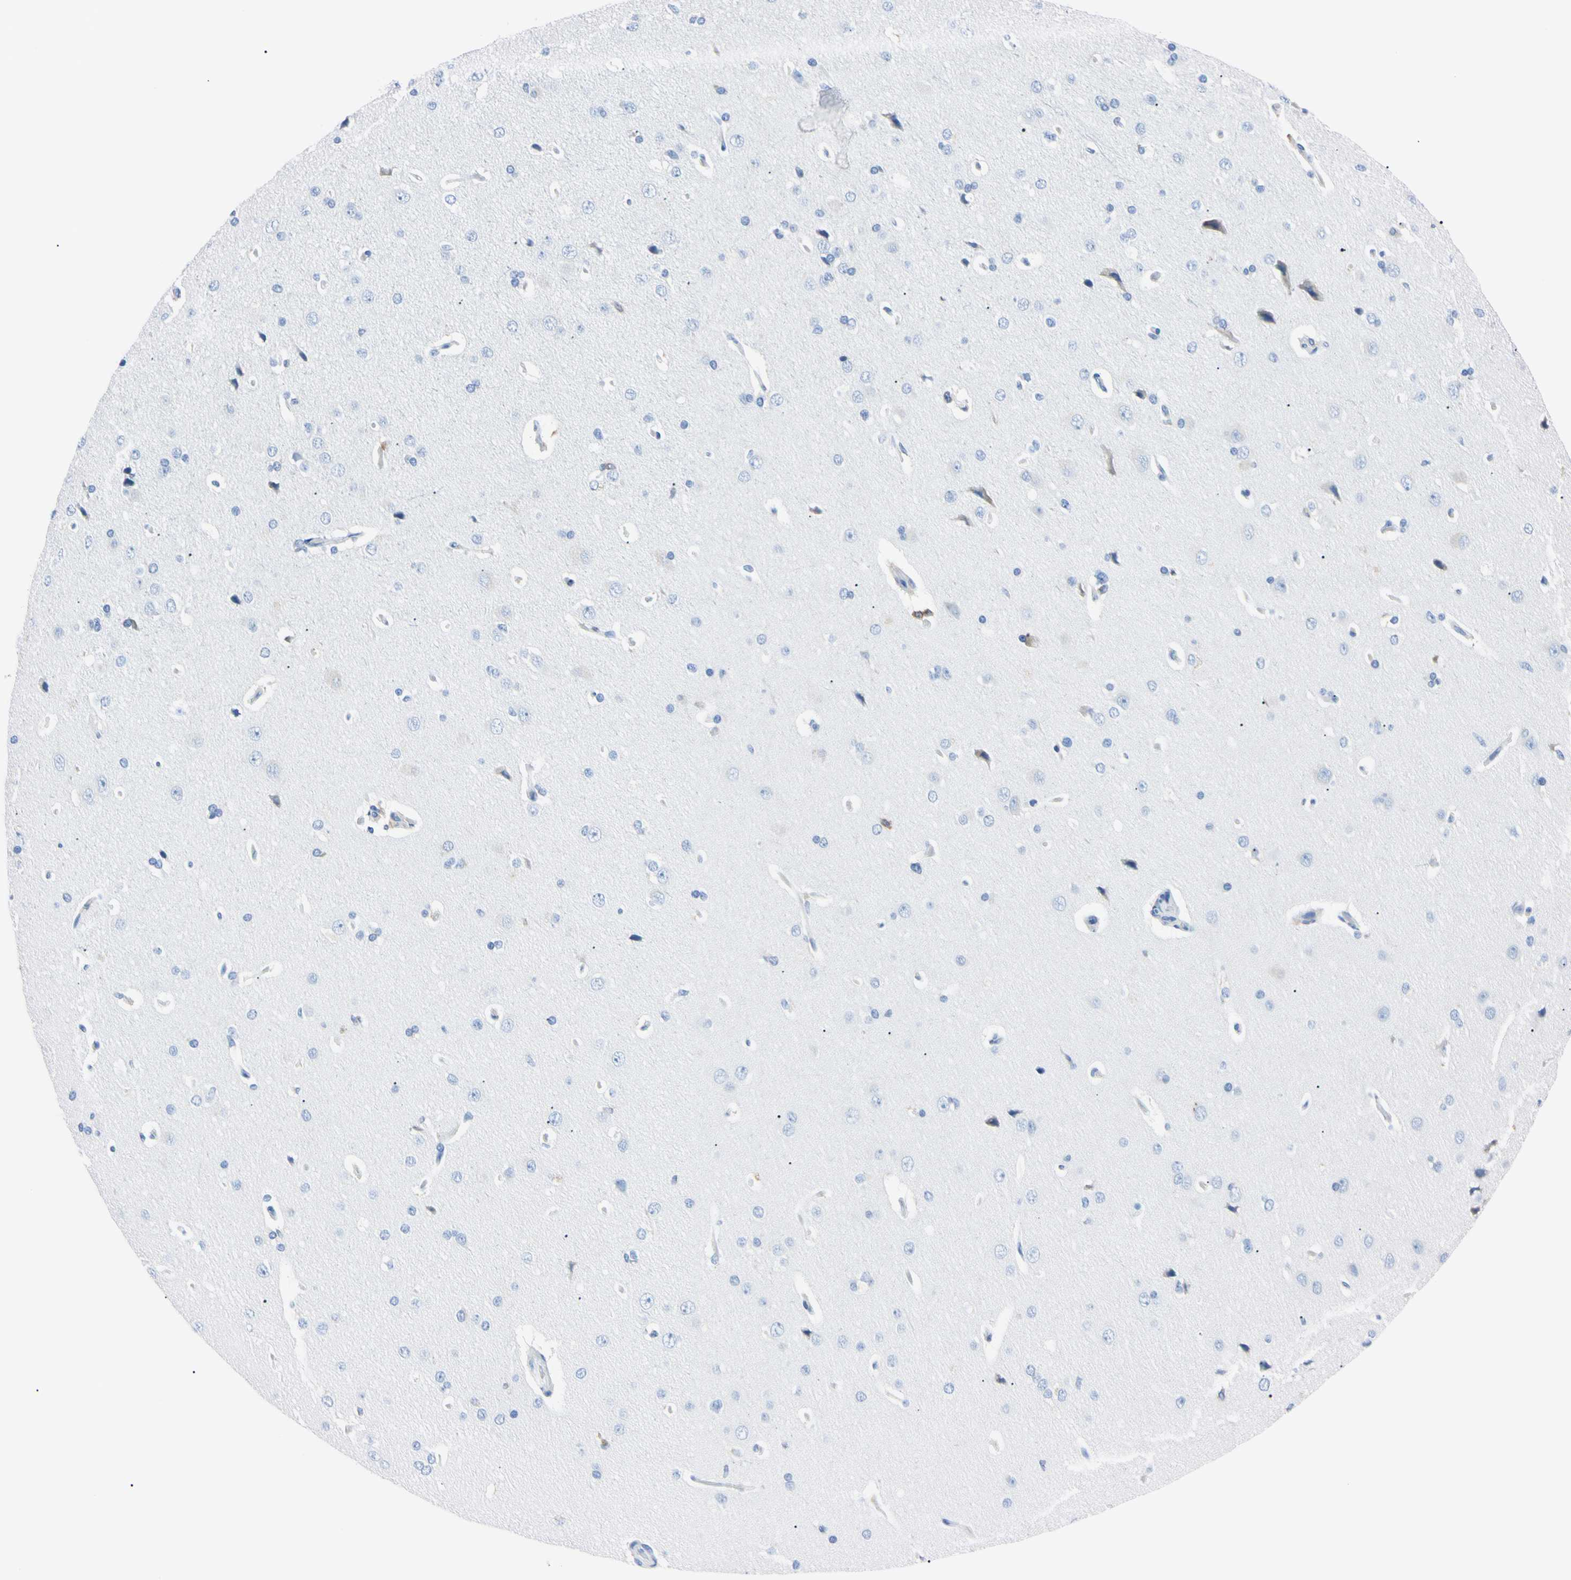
{"staining": {"intensity": "negative", "quantity": "none", "location": "none"}, "tissue": "cerebral cortex", "cell_type": "Endothelial cells", "image_type": "normal", "snomed": [{"axis": "morphology", "description": "Normal tissue, NOS"}, {"axis": "topography", "description": "Cerebral cortex"}], "caption": "Immunohistochemistry image of unremarkable cerebral cortex stained for a protein (brown), which exhibits no staining in endothelial cells.", "gene": "NCF4", "patient": {"sex": "male", "age": 62}}